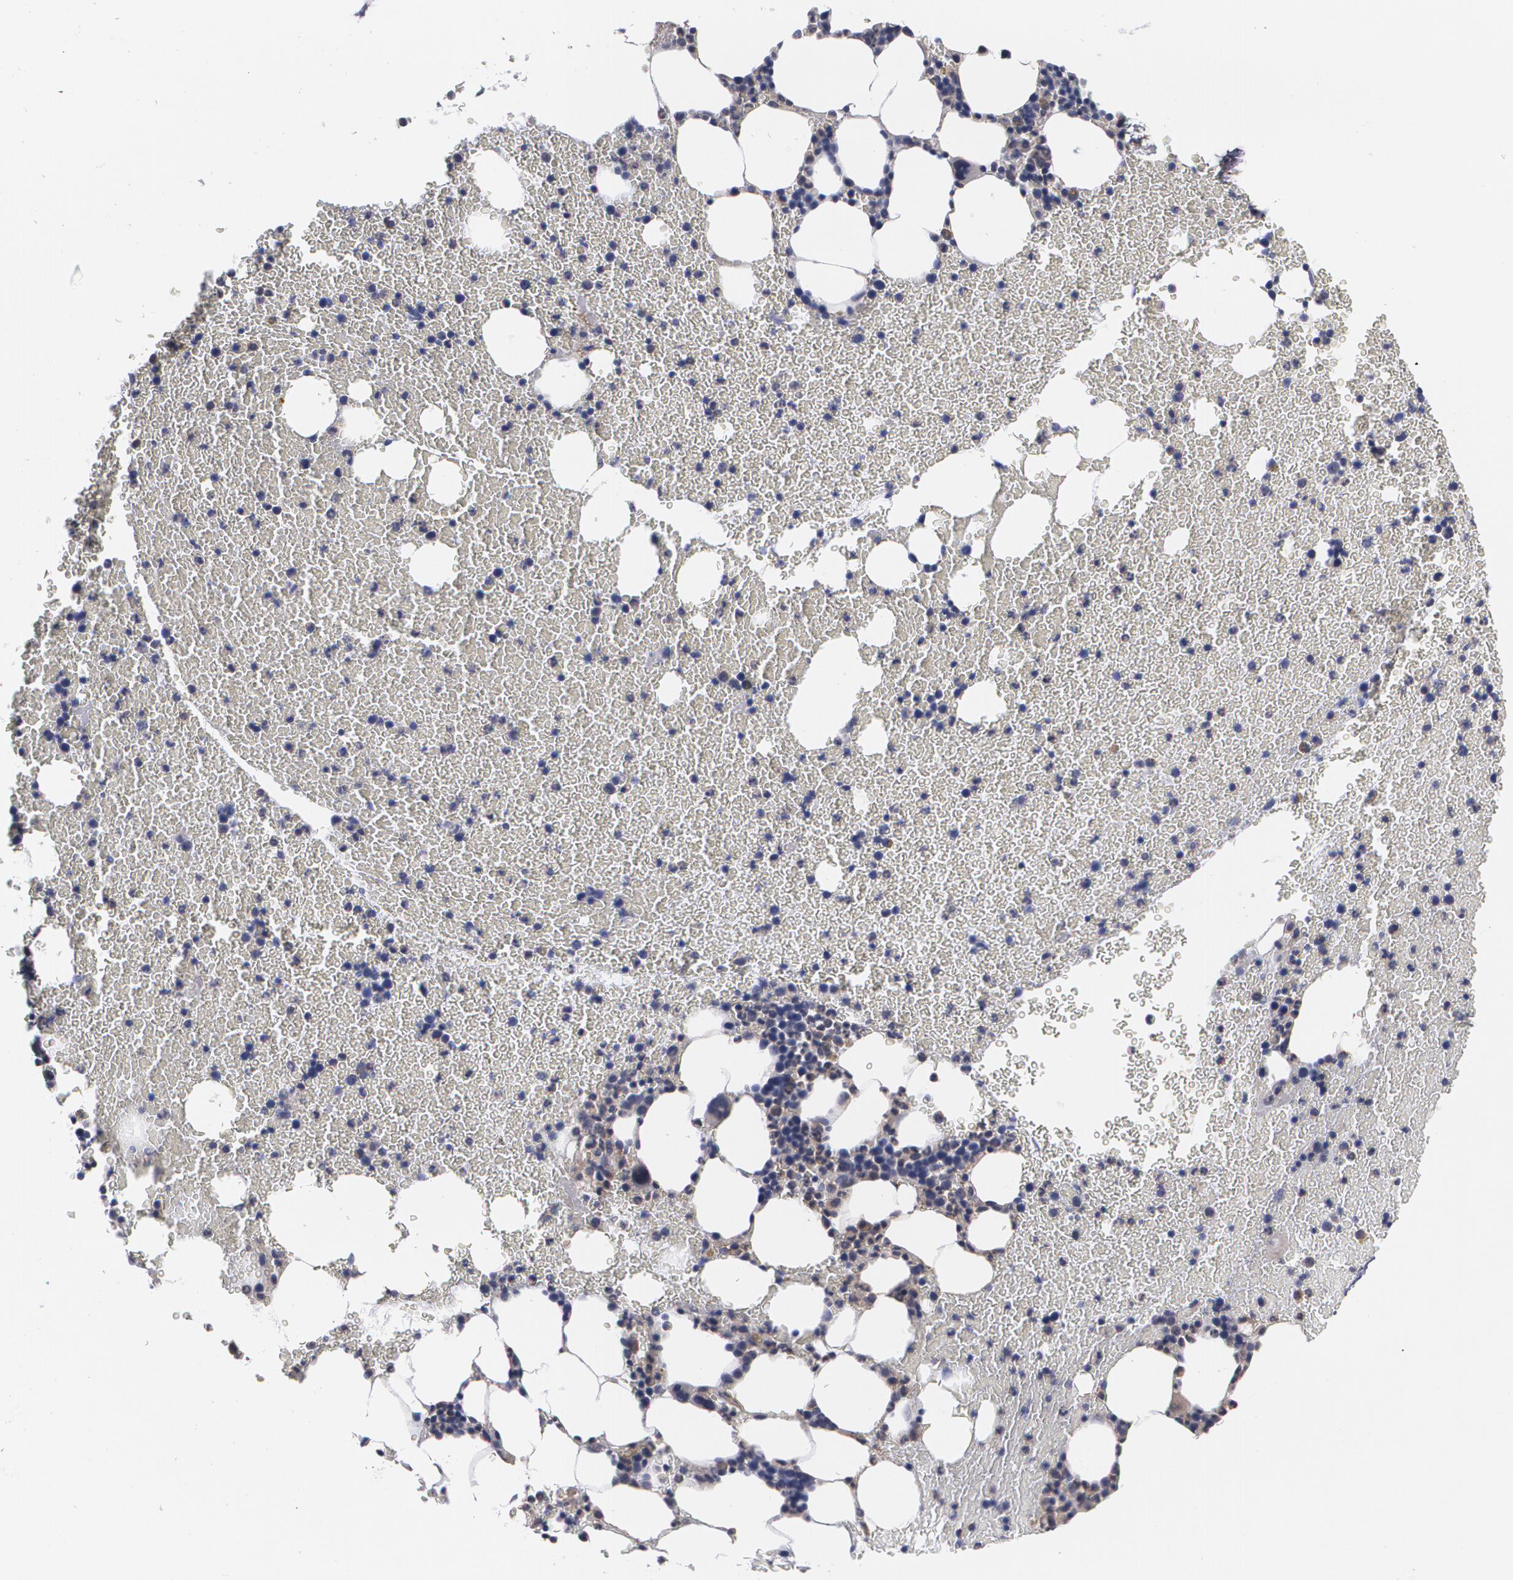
{"staining": {"intensity": "weak", "quantity": "<25%", "location": "cytoplasmic/membranous"}, "tissue": "bone marrow", "cell_type": "Hematopoietic cells", "image_type": "normal", "snomed": [{"axis": "morphology", "description": "Normal tissue, NOS"}, {"axis": "topography", "description": "Bone marrow"}], "caption": "Bone marrow stained for a protein using IHC demonstrates no expression hematopoietic cells.", "gene": "BMP6", "patient": {"sex": "female", "age": 84}}